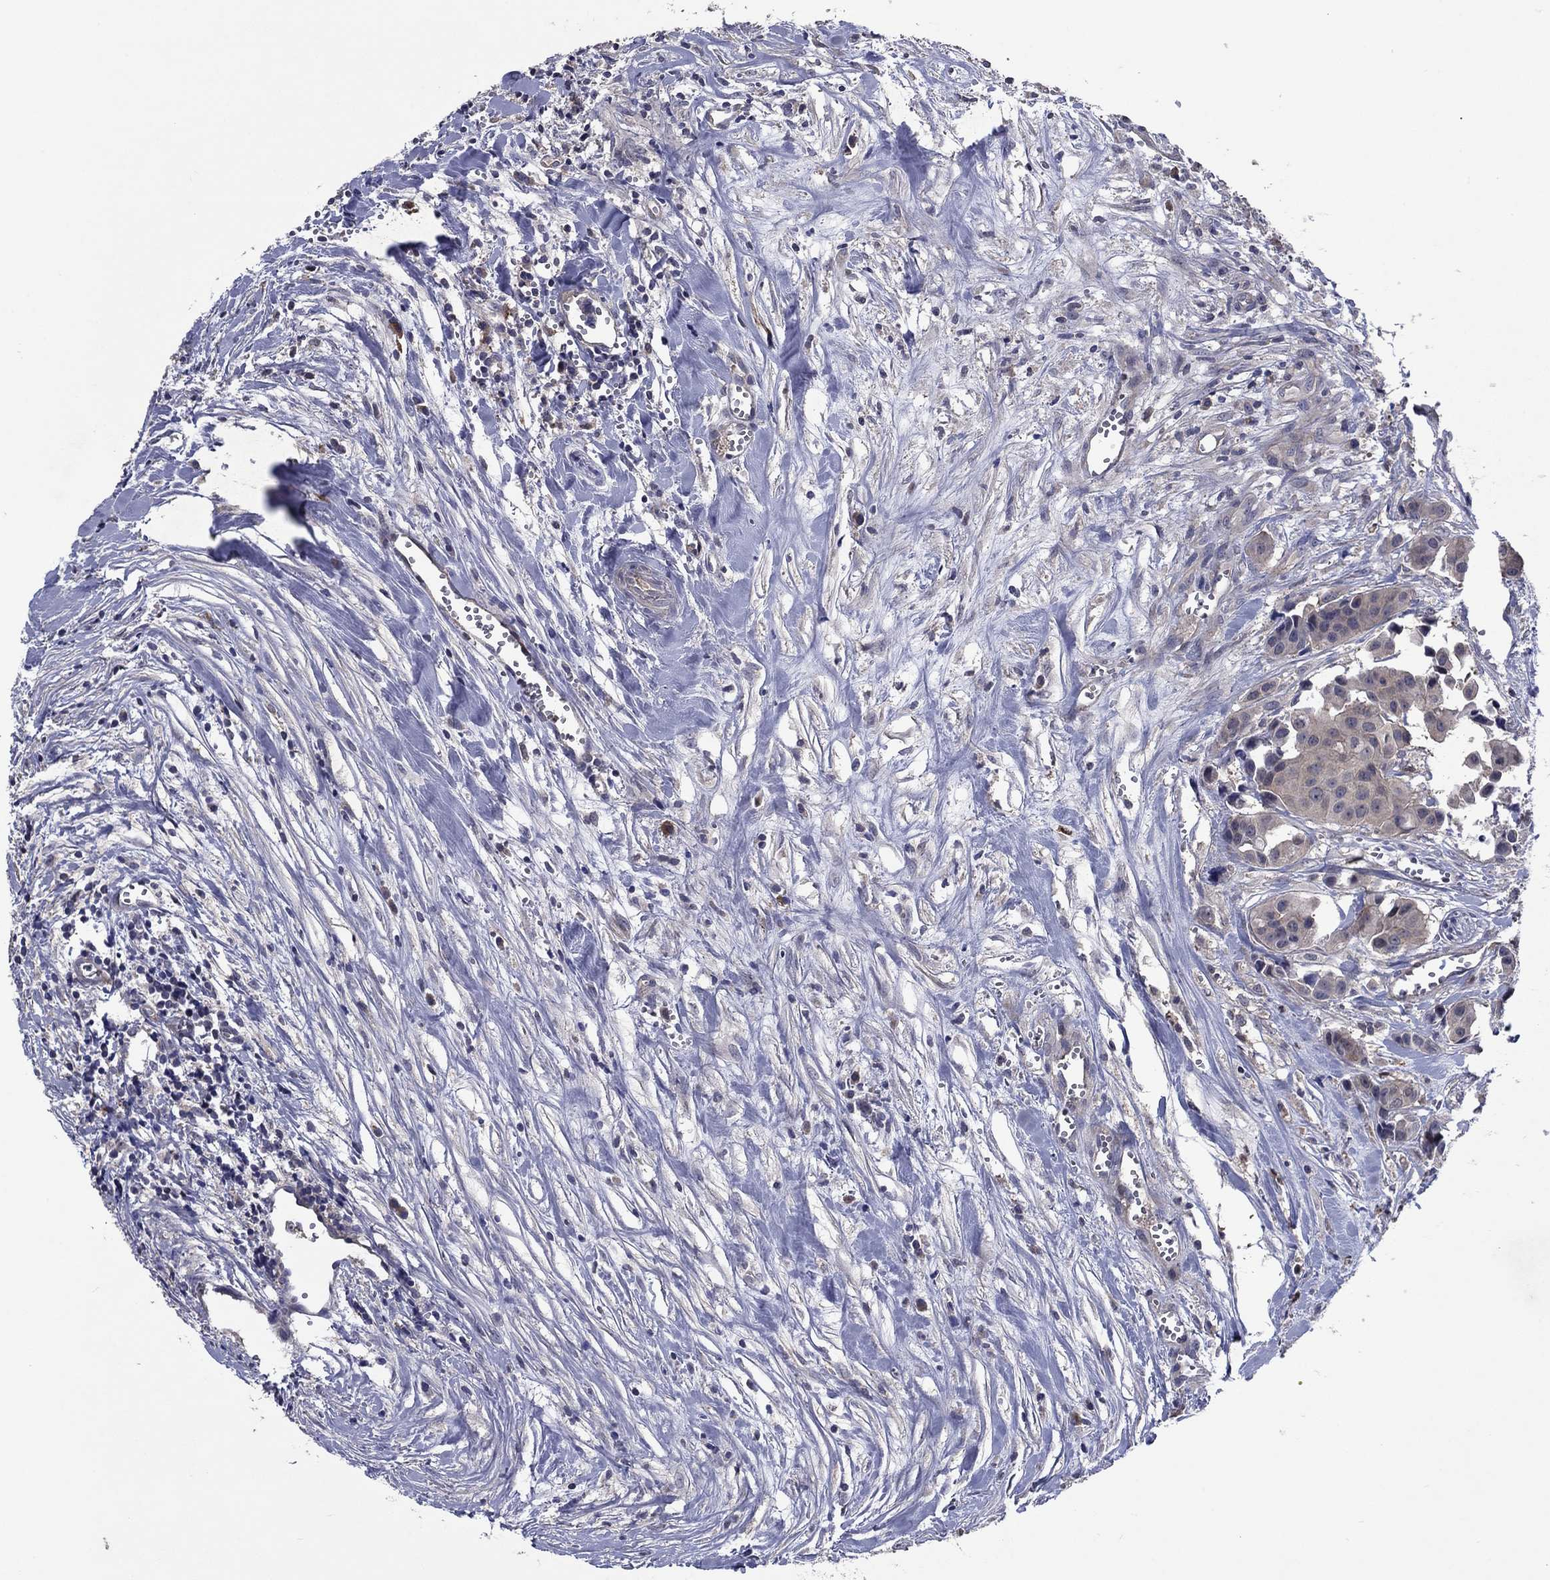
{"staining": {"intensity": "moderate", "quantity": "<25%", "location": "cytoplasmic/membranous"}, "tissue": "head and neck cancer", "cell_type": "Tumor cells", "image_type": "cancer", "snomed": [{"axis": "morphology", "description": "Adenocarcinoma, NOS"}, {"axis": "topography", "description": "Head-Neck"}], "caption": "Tumor cells display low levels of moderate cytoplasmic/membranous expression in about <25% of cells in human head and neck cancer (adenocarcinoma). The protein of interest is stained brown, and the nuclei are stained in blue (DAB (3,3'-diaminobenzidine) IHC with brightfield microscopy, high magnification).", "gene": "MSRB1", "patient": {"sex": "male", "age": 76}}